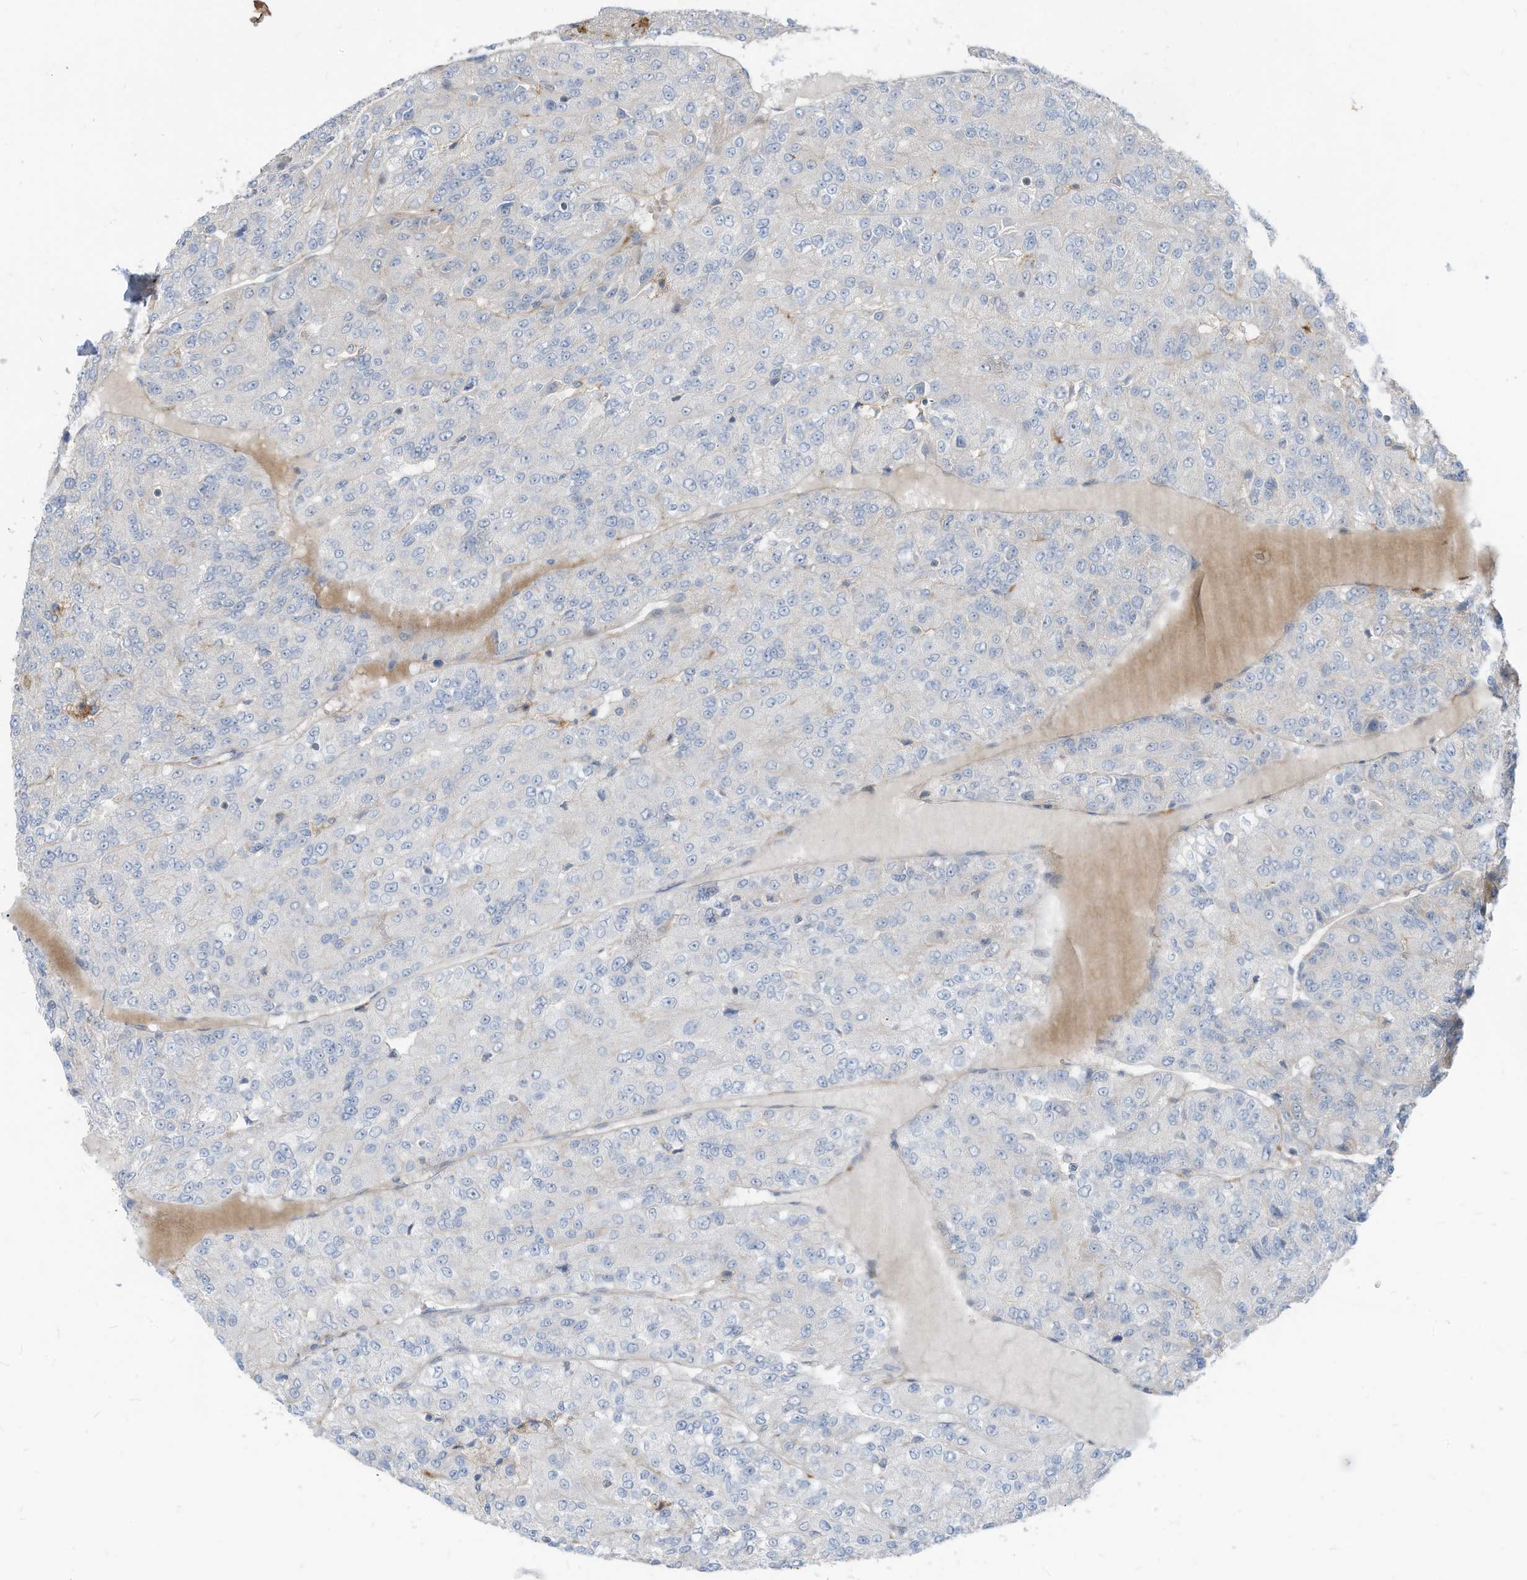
{"staining": {"intensity": "negative", "quantity": "none", "location": "none"}, "tissue": "renal cancer", "cell_type": "Tumor cells", "image_type": "cancer", "snomed": [{"axis": "morphology", "description": "Adenocarcinoma, NOS"}, {"axis": "topography", "description": "Kidney"}], "caption": "The image exhibits no significant expression in tumor cells of renal cancer (adenocarcinoma).", "gene": "GPATCH3", "patient": {"sex": "female", "age": 63}}